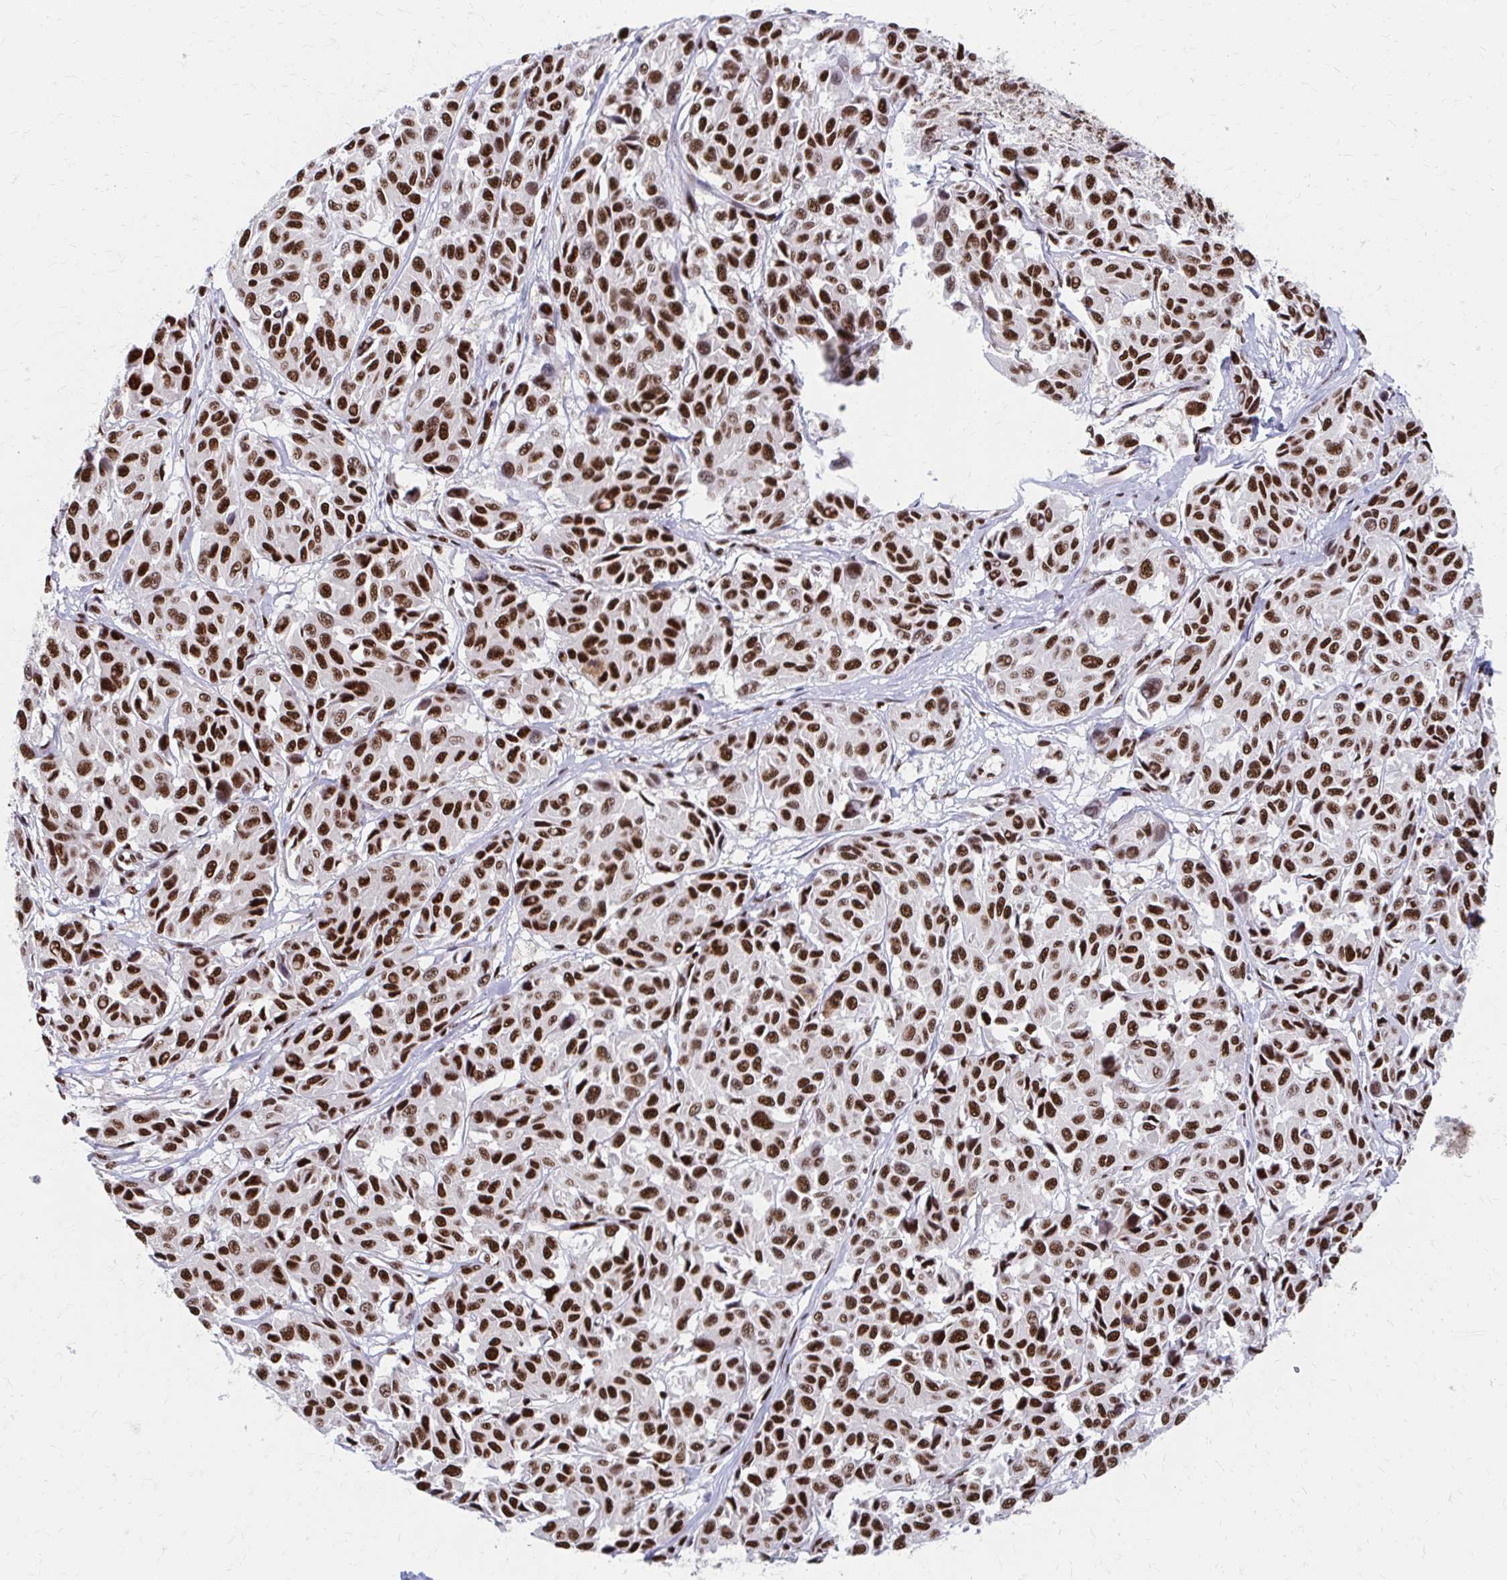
{"staining": {"intensity": "strong", "quantity": ">75%", "location": "nuclear"}, "tissue": "melanoma", "cell_type": "Tumor cells", "image_type": "cancer", "snomed": [{"axis": "morphology", "description": "Malignant melanoma, NOS"}, {"axis": "topography", "description": "Skin"}], "caption": "Immunohistochemical staining of melanoma displays high levels of strong nuclear protein expression in approximately >75% of tumor cells.", "gene": "CNKSR3", "patient": {"sex": "female", "age": 66}}